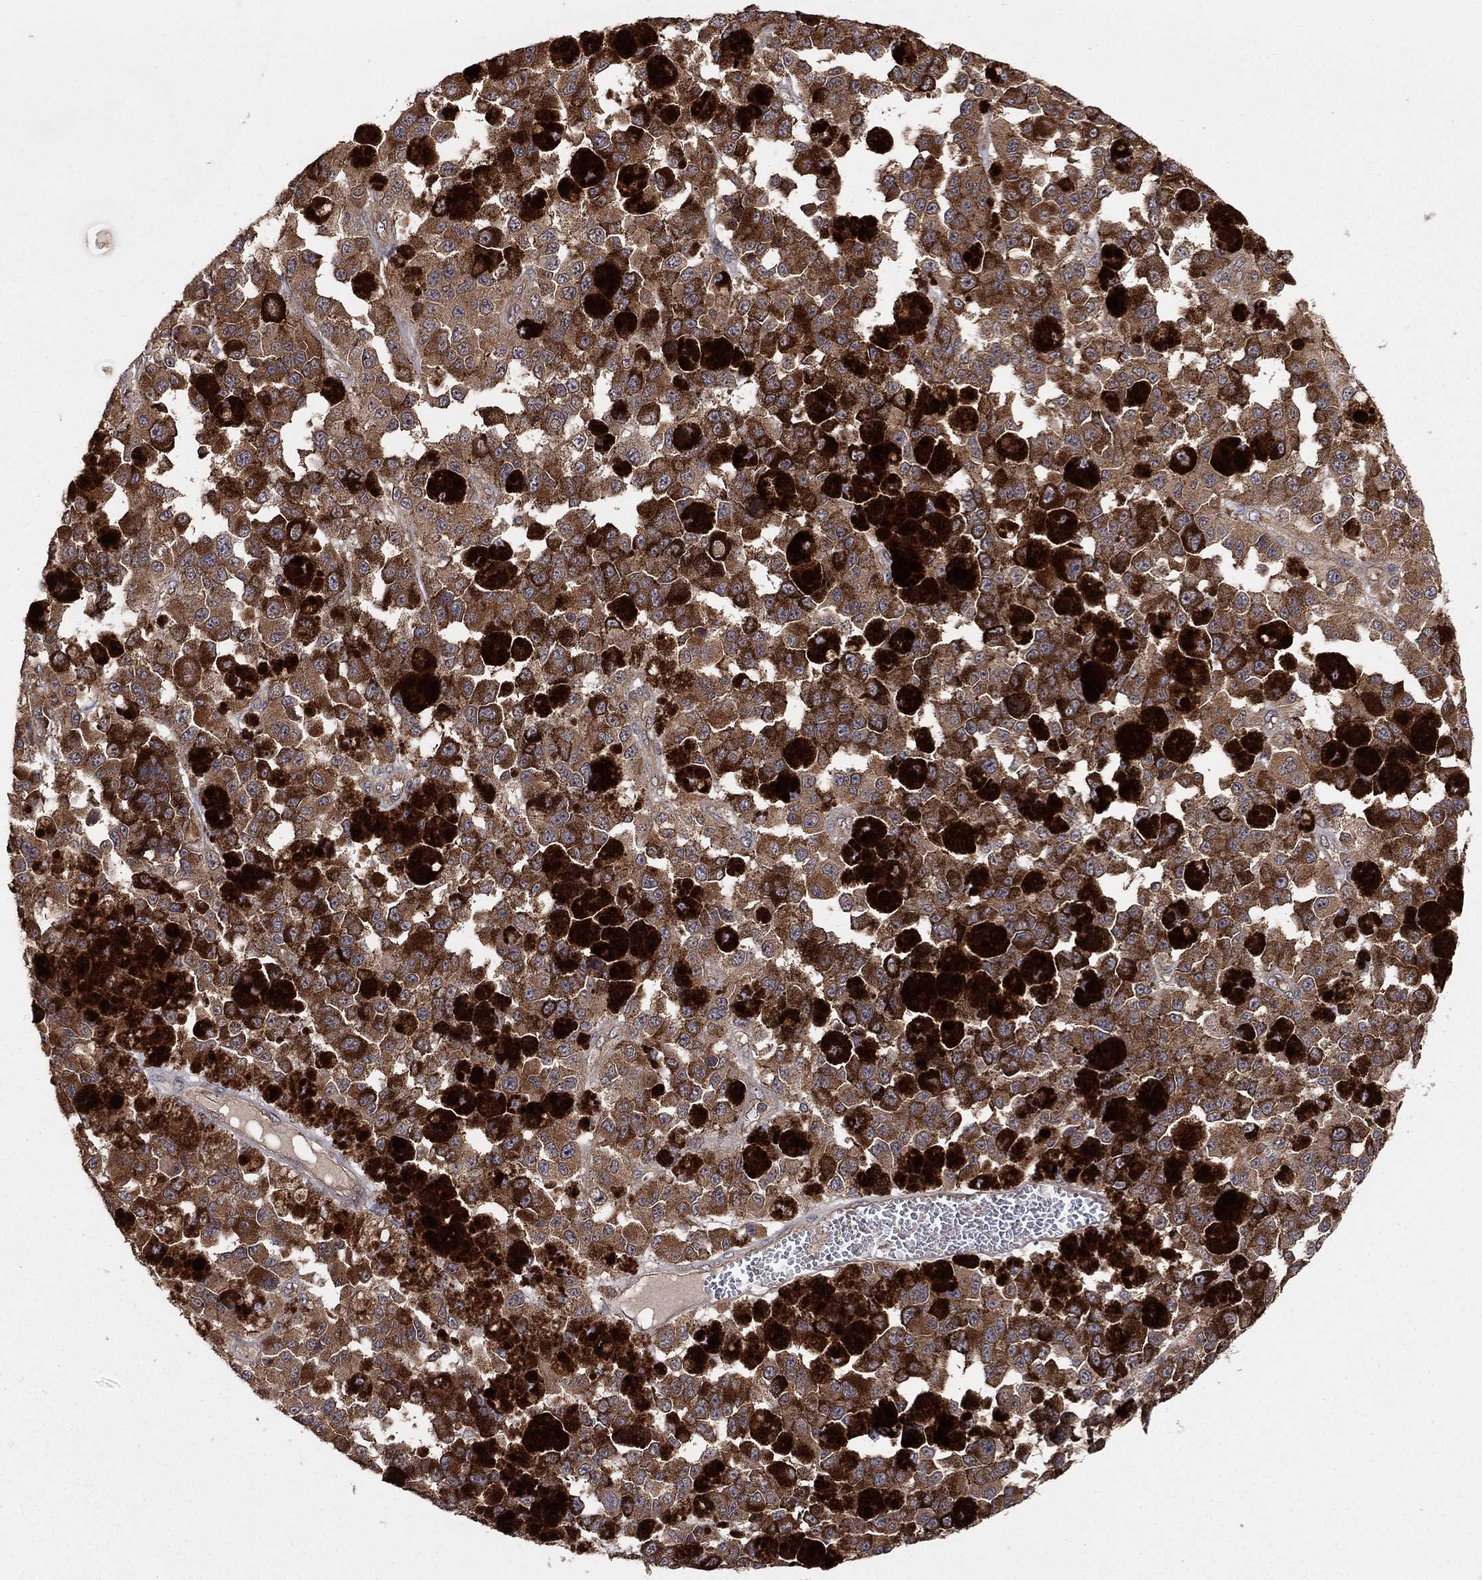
{"staining": {"intensity": "moderate", "quantity": "25%-75%", "location": "cytoplasmic/membranous"}, "tissue": "melanoma", "cell_type": "Tumor cells", "image_type": "cancer", "snomed": [{"axis": "morphology", "description": "Malignant melanoma, NOS"}, {"axis": "topography", "description": "Skin"}], "caption": "Protein staining shows moderate cytoplasmic/membranous staining in approximately 25%-75% of tumor cells in malignant melanoma. The staining was performed using DAB (3,3'-diaminobenzidine) to visualize the protein expression in brown, while the nuclei were stained in blue with hematoxylin (Magnification: 20x).", "gene": "BMERB1", "patient": {"sex": "female", "age": 58}}